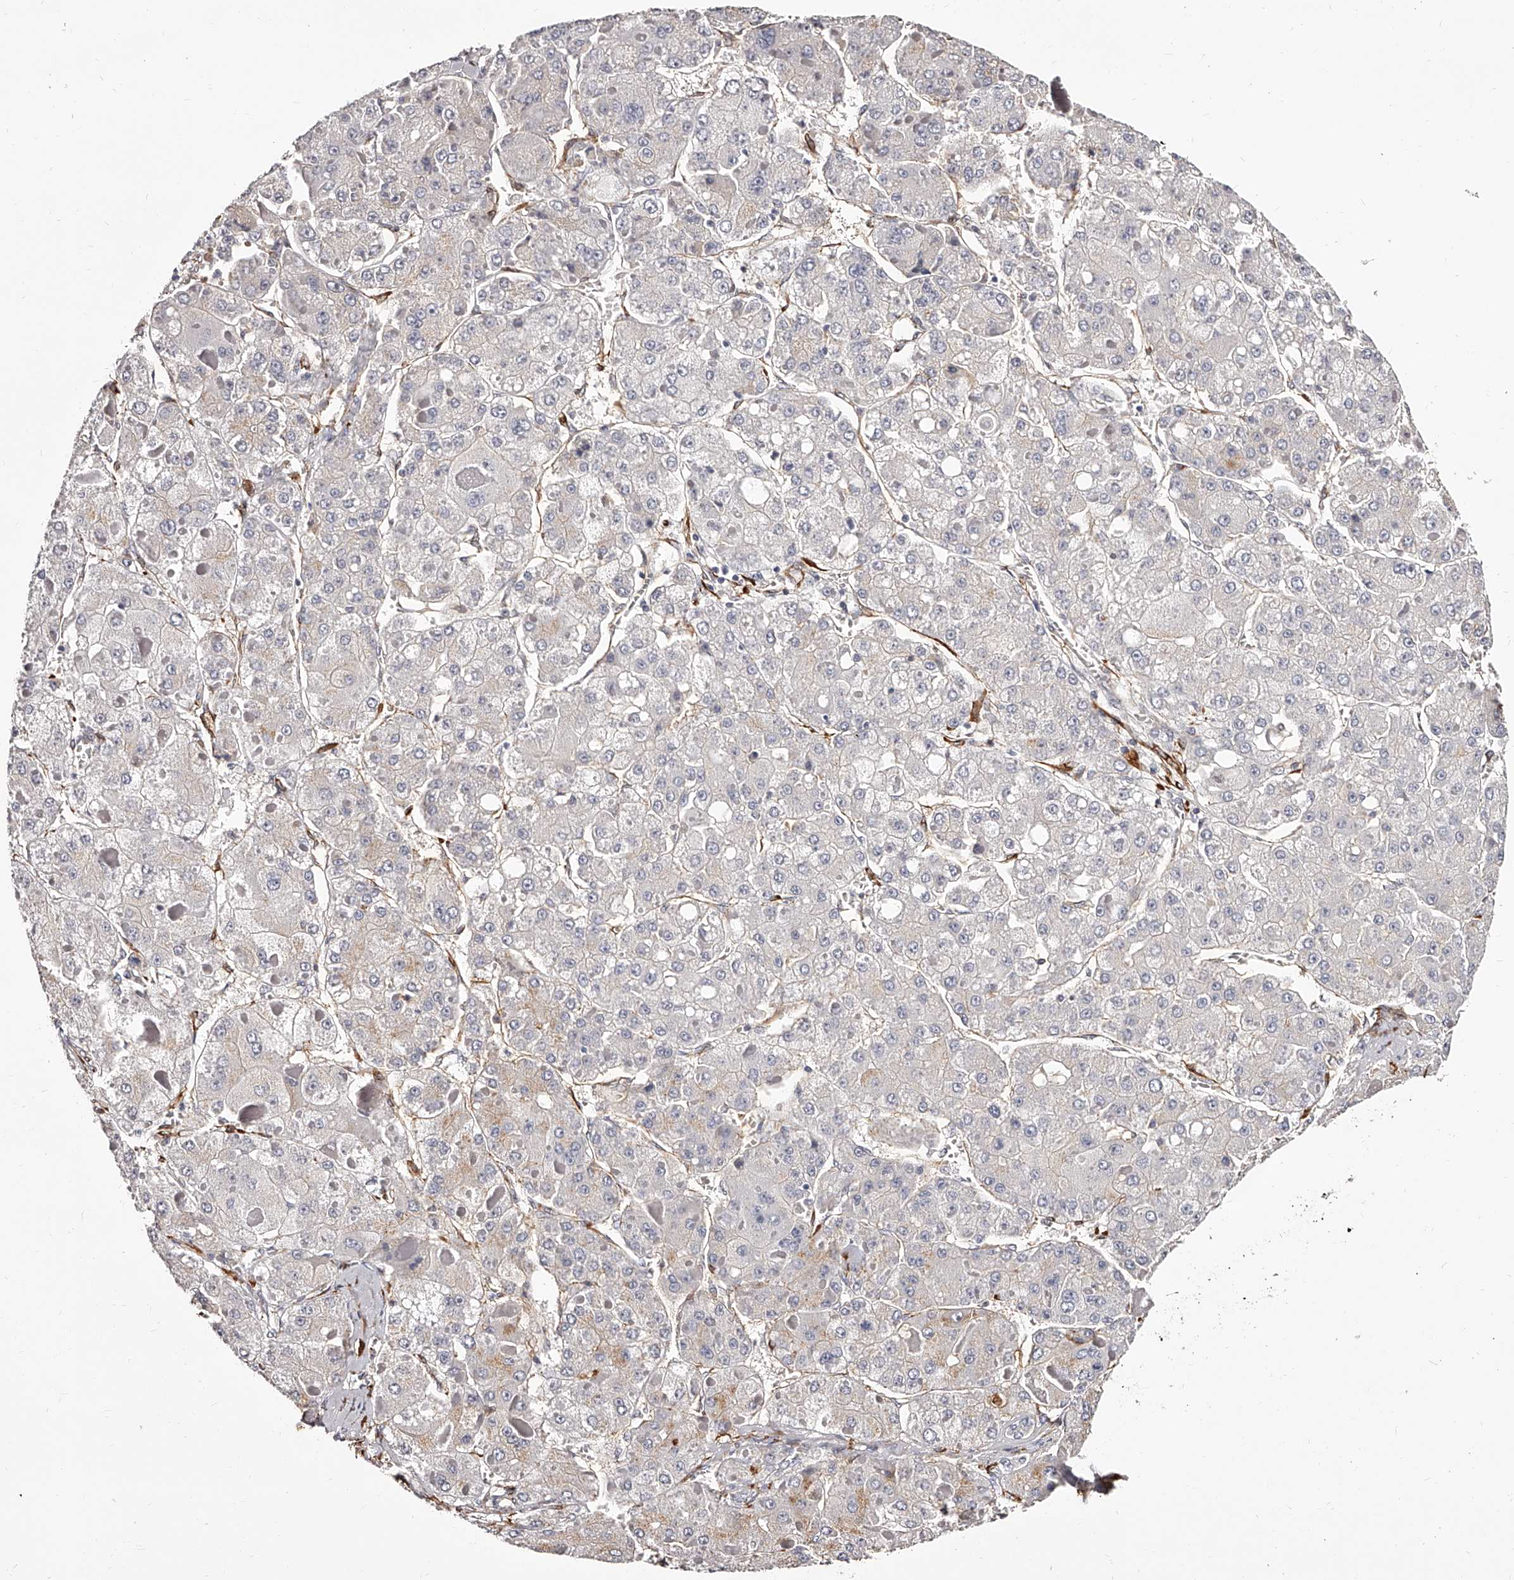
{"staining": {"intensity": "negative", "quantity": "none", "location": "none"}, "tissue": "liver cancer", "cell_type": "Tumor cells", "image_type": "cancer", "snomed": [{"axis": "morphology", "description": "Carcinoma, Hepatocellular, NOS"}, {"axis": "topography", "description": "Liver"}], "caption": "This is an immunohistochemistry (IHC) image of human hepatocellular carcinoma (liver). There is no expression in tumor cells.", "gene": "CD82", "patient": {"sex": "female", "age": 73}}